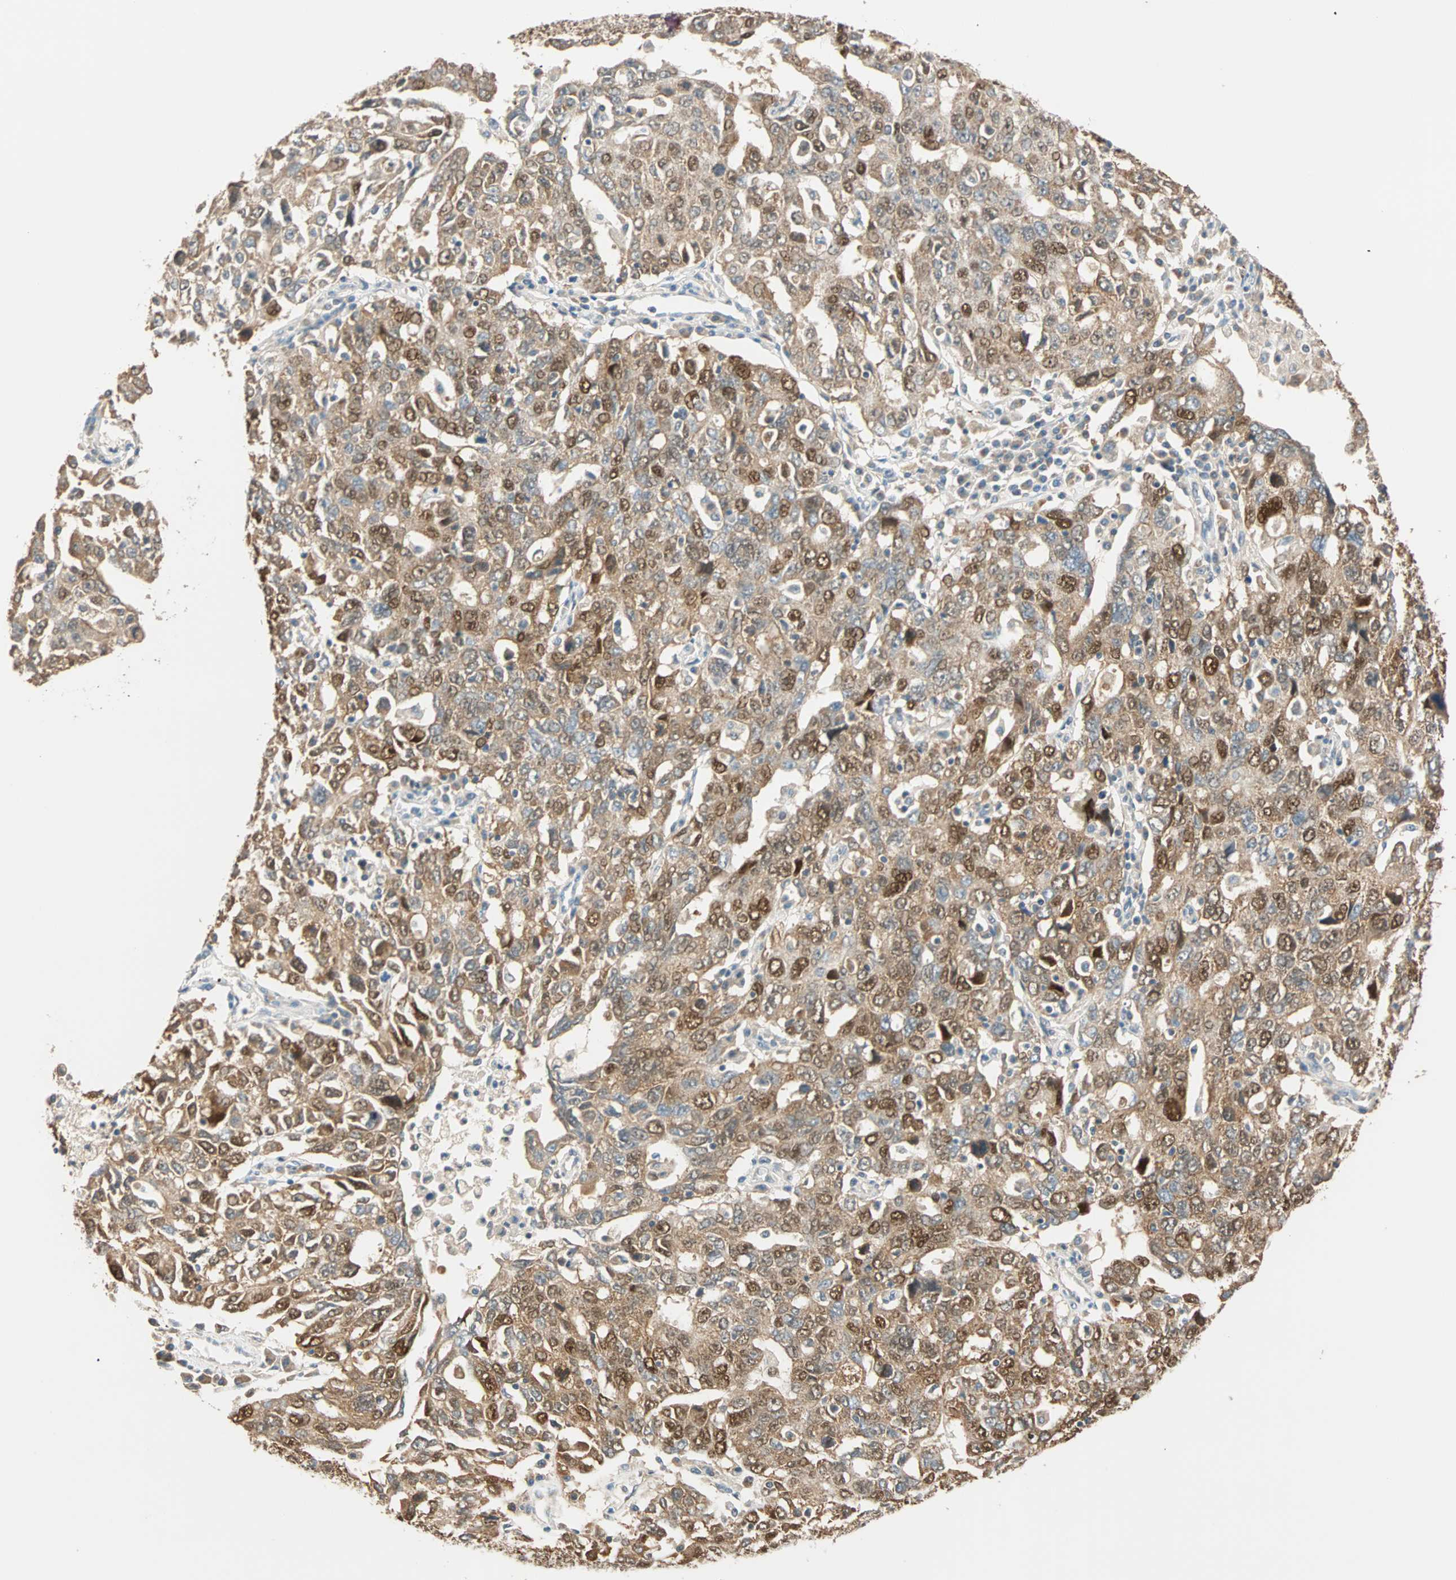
{"staining": {"intensity": "moderate", "quantity": "25%-75%", "location": "cytoplasmic/membranous,nuclear"}, "tissue": "ovarian cancer", "cell_type": "Tumor cells", "image_type": "cancer", "snomed": [{"axis": "morphology", "description": "Carcinoma, endometroid"}, {"axis": "topography", "description": "Ovary"}], "caption": "Human ovarian endometroid carcinoma stained with a brown dye reveals moderate cytoplasmic/membranous and nuclear positive positivity in about 25%-75% of tumor cells.", "gene": "RAD18", "patient": {"sex": "female", "age": 62}}